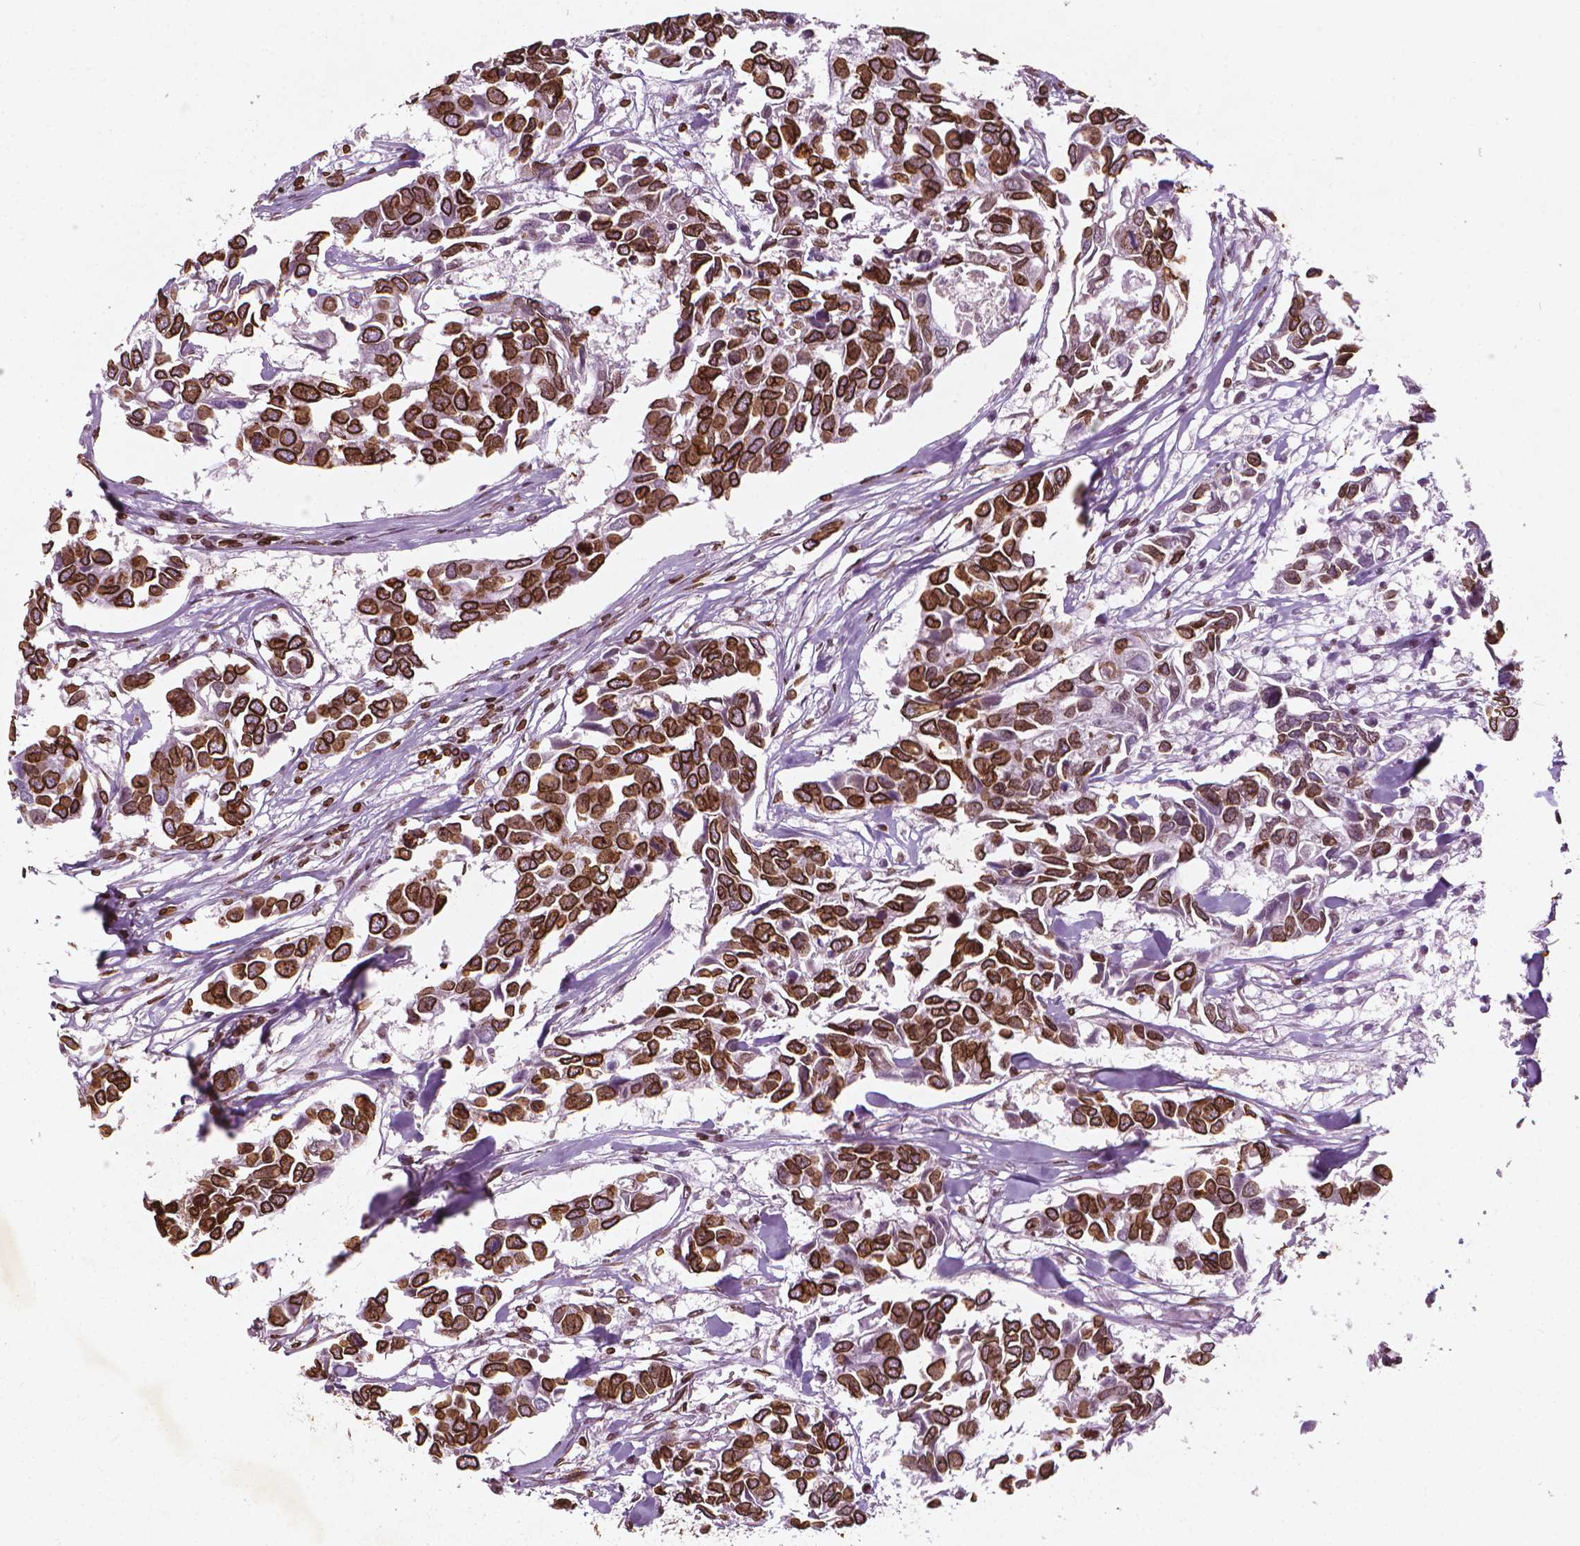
{"staining": {"intensity": "strong", "quantity": ">75%", "location": "cytoplasmic/membranous,nuclear"}, "tissue": "breast cancer", "cell_type": "Tumor cells", "image_type": "cancer", "snomed": [{"axis": "morphology", "description": "Duct carcinoma"}, {"axis": "topography", "description": "Breast"}], "caption": "Human breast invasive ductal carcinoma stained for a protein (brown) reveals strong cytoplasmic/membranous and nuclear positive expression in about >75% of tumor cells.", "gene": "LMNB1", "patient": {"sex": "female", "age": 83}}